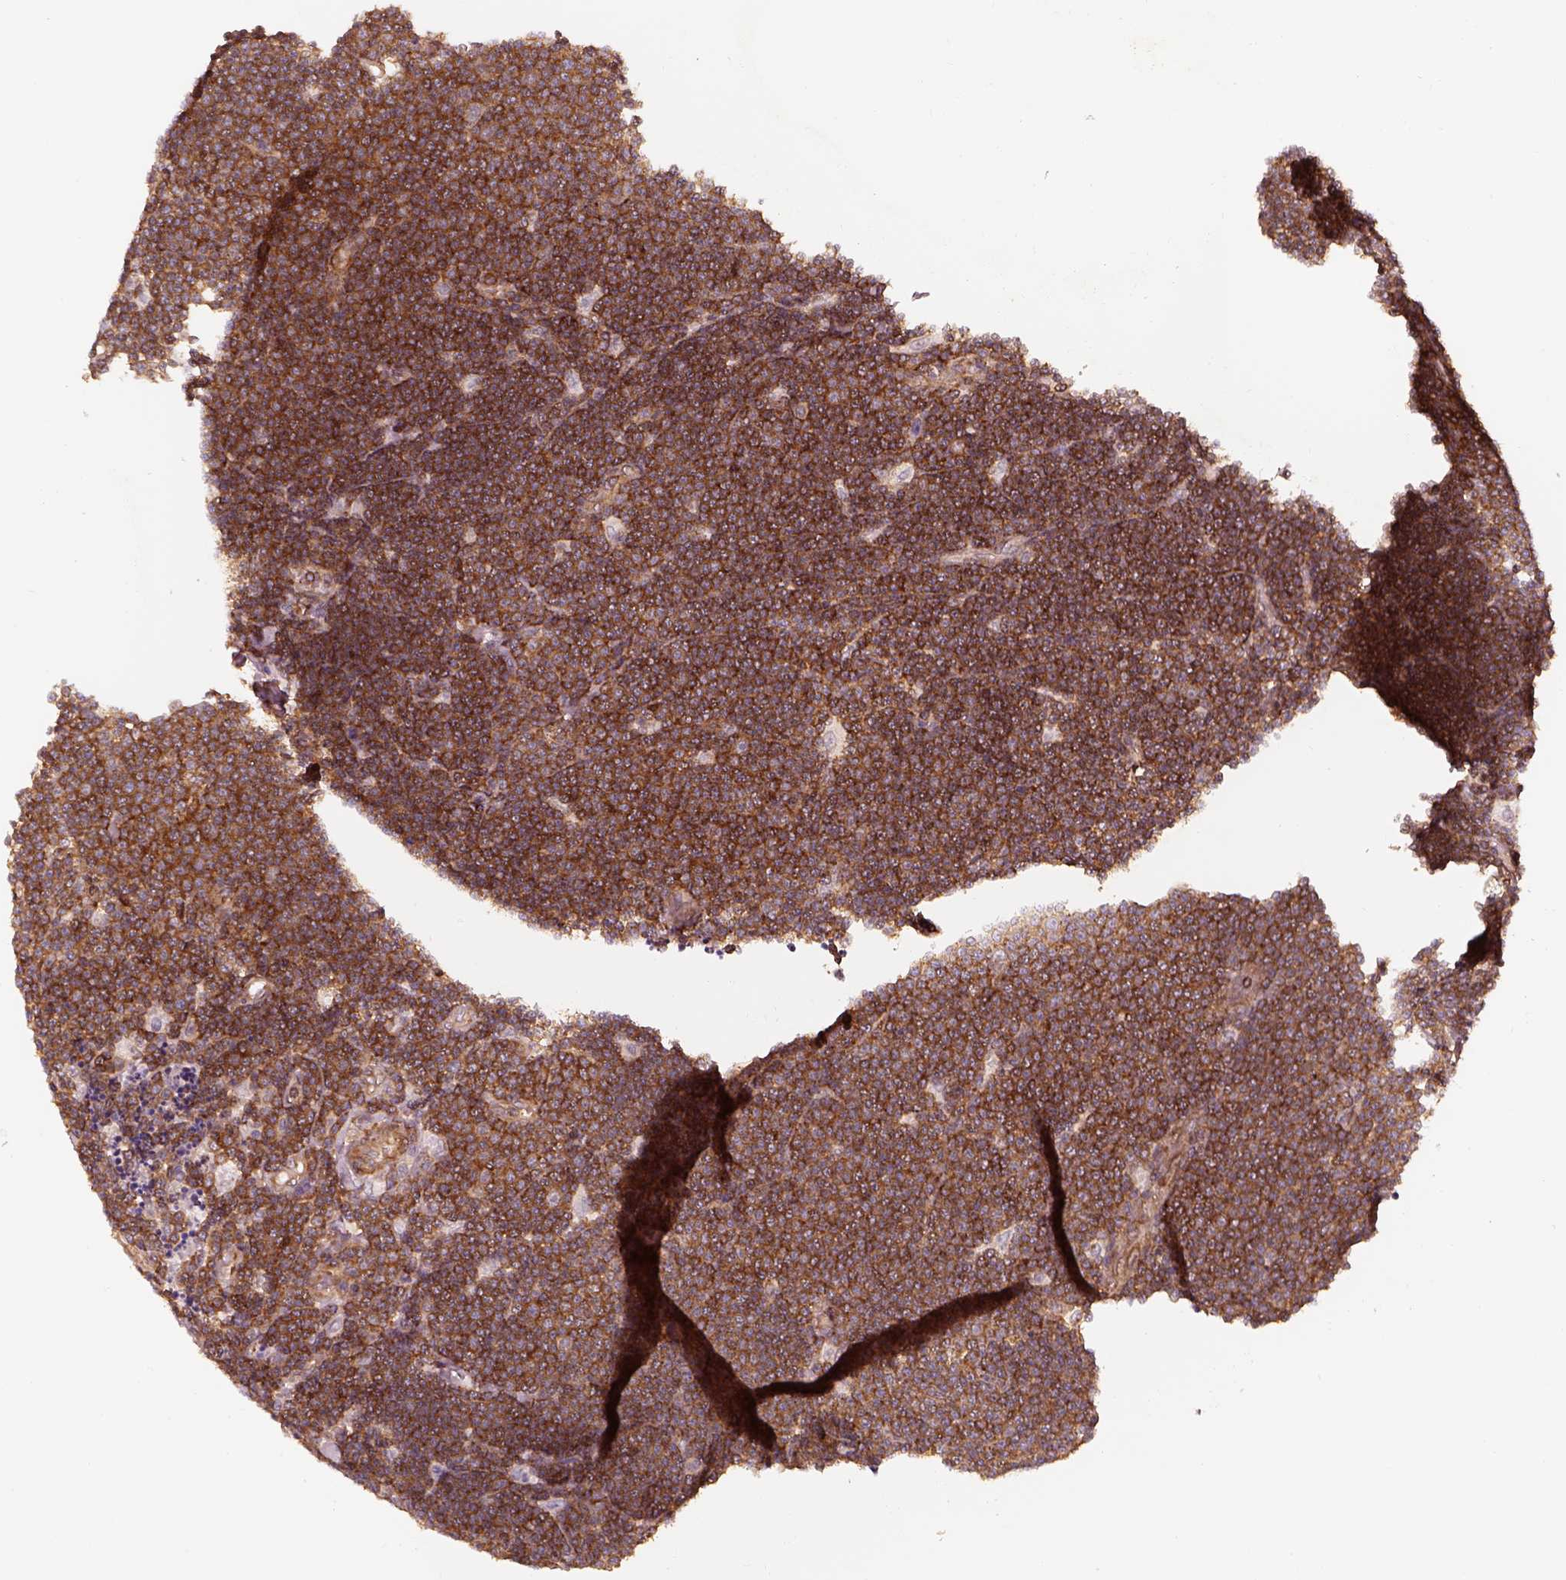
{"staining": {"intensity": "strong", "quantity": ">75%", "location": "cytoplasmic/membranous"}, "tissue": "lymphoma", "cell_type": "Tumor cells", "image_type": "cancer", "snomed": [{"axis": "morphology", "description": "Malignant lymphoma, non-Hodgkin's type, Low grade"}, {"axis": "topography", "description": "Brain"}], "caption": "Strong cytoplasmic/membranous expression is appreciated in about >75% of tumor cells in lymphoma.", "gene": "LSM14A", "patient": {"sex": "female", "age": 66}}